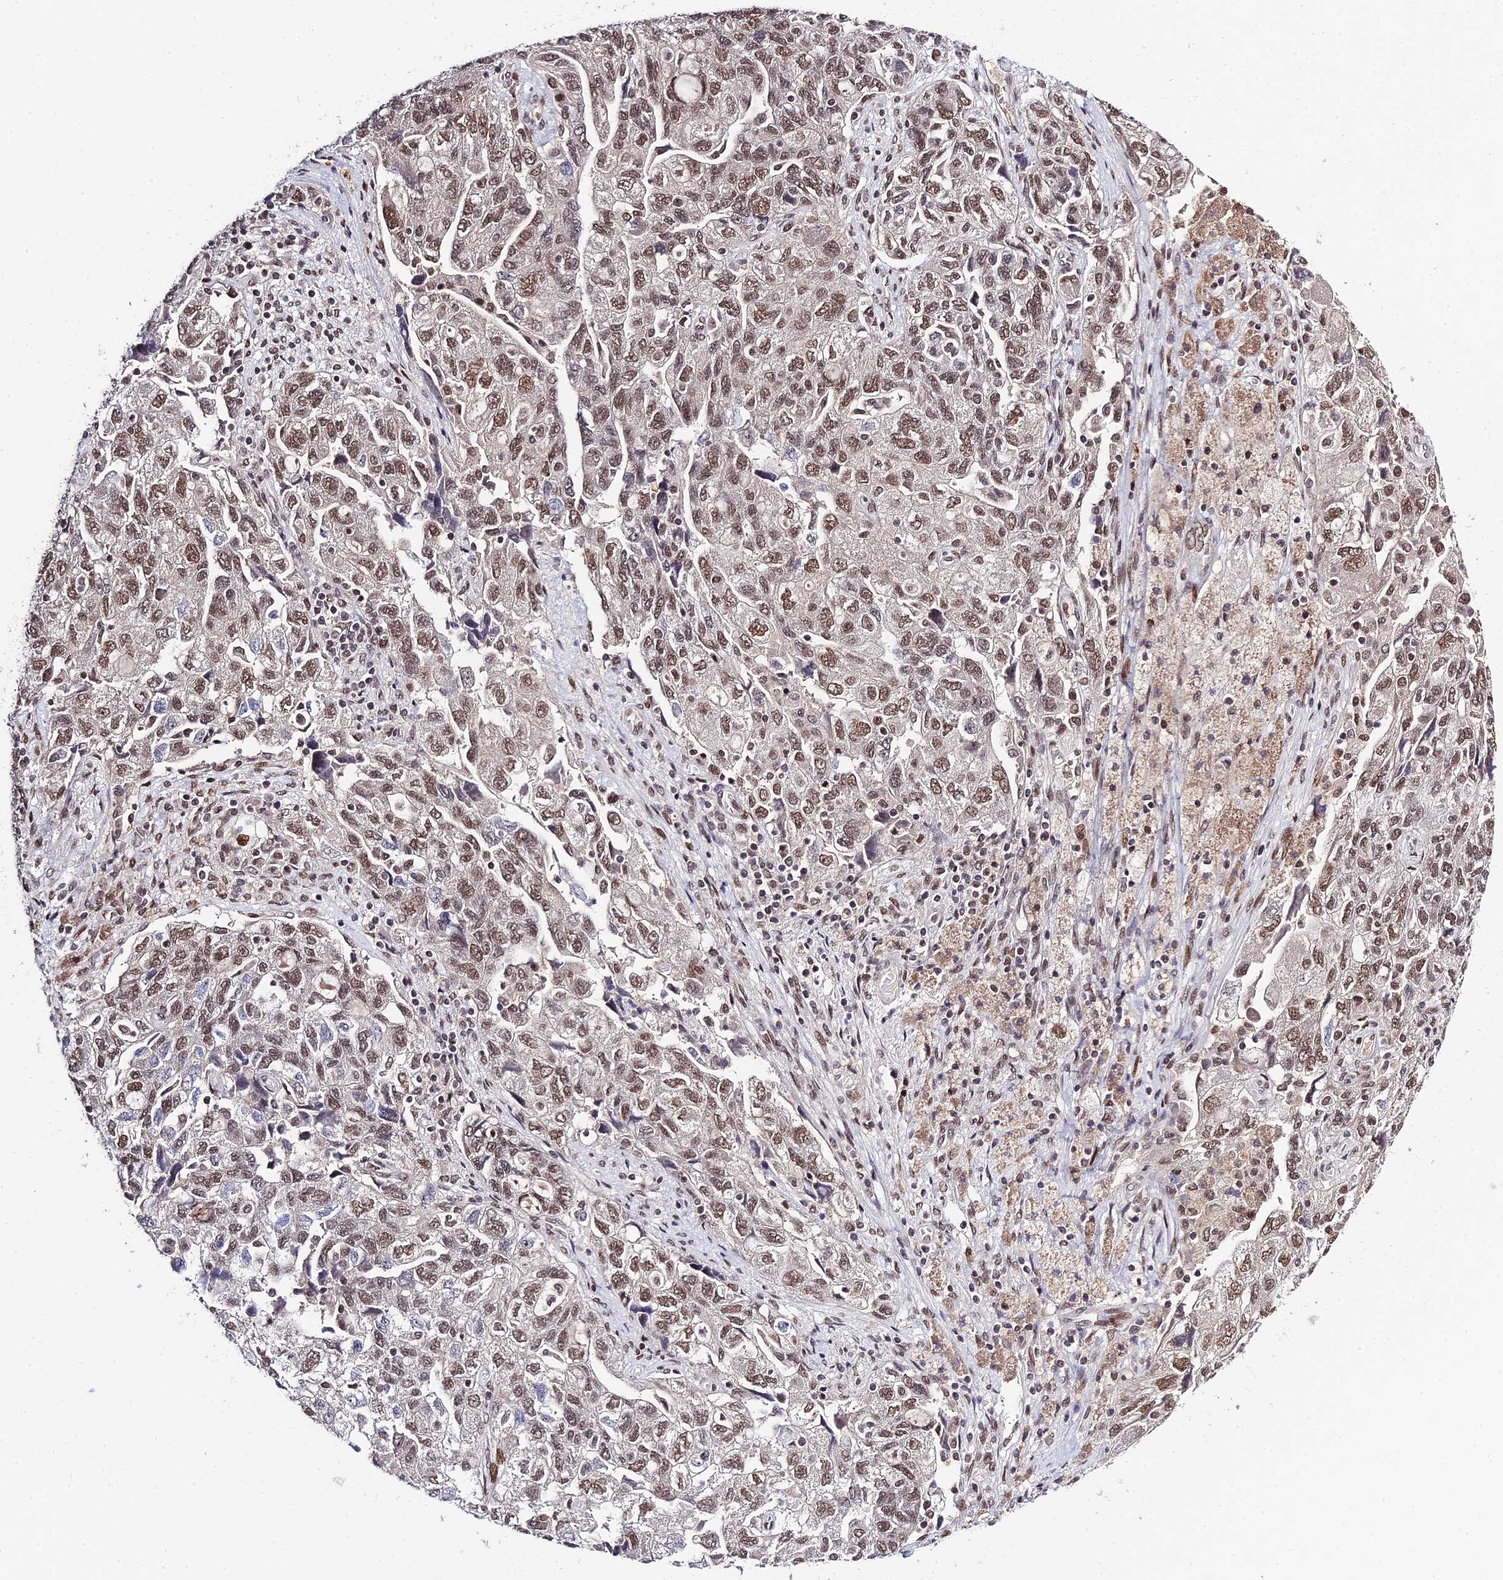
{"staining": {"intensity": "moderate", "quantity": ">75%", "location": "nuclear"}, "tissue": "ovarian cancer", "cell_type": "Tumor cells", "image_type": "cancer", "snomed": [{"axis": "morphology", "description": "Carcinoma, NOS"}, {"axis": "morphology", "description": "Cystadenocarcinoma, serous, NOS"}, {"axis": "topography", "description": "Ovary"}], "caption": "Immunohistochemical staining of human serous cystadenocarcinoma (ovarian) displays medium levels of moderate nuclear protein expression in about >75% of tumor cells. The staining is performed using DAB (3,3'-diaminobenzidine) brown chromogen to label protein expression. The nuclei are counter-stained blue using hematoxylin.", "gene": "SYT15", "patient": {"sex": "female", "age": 69}}